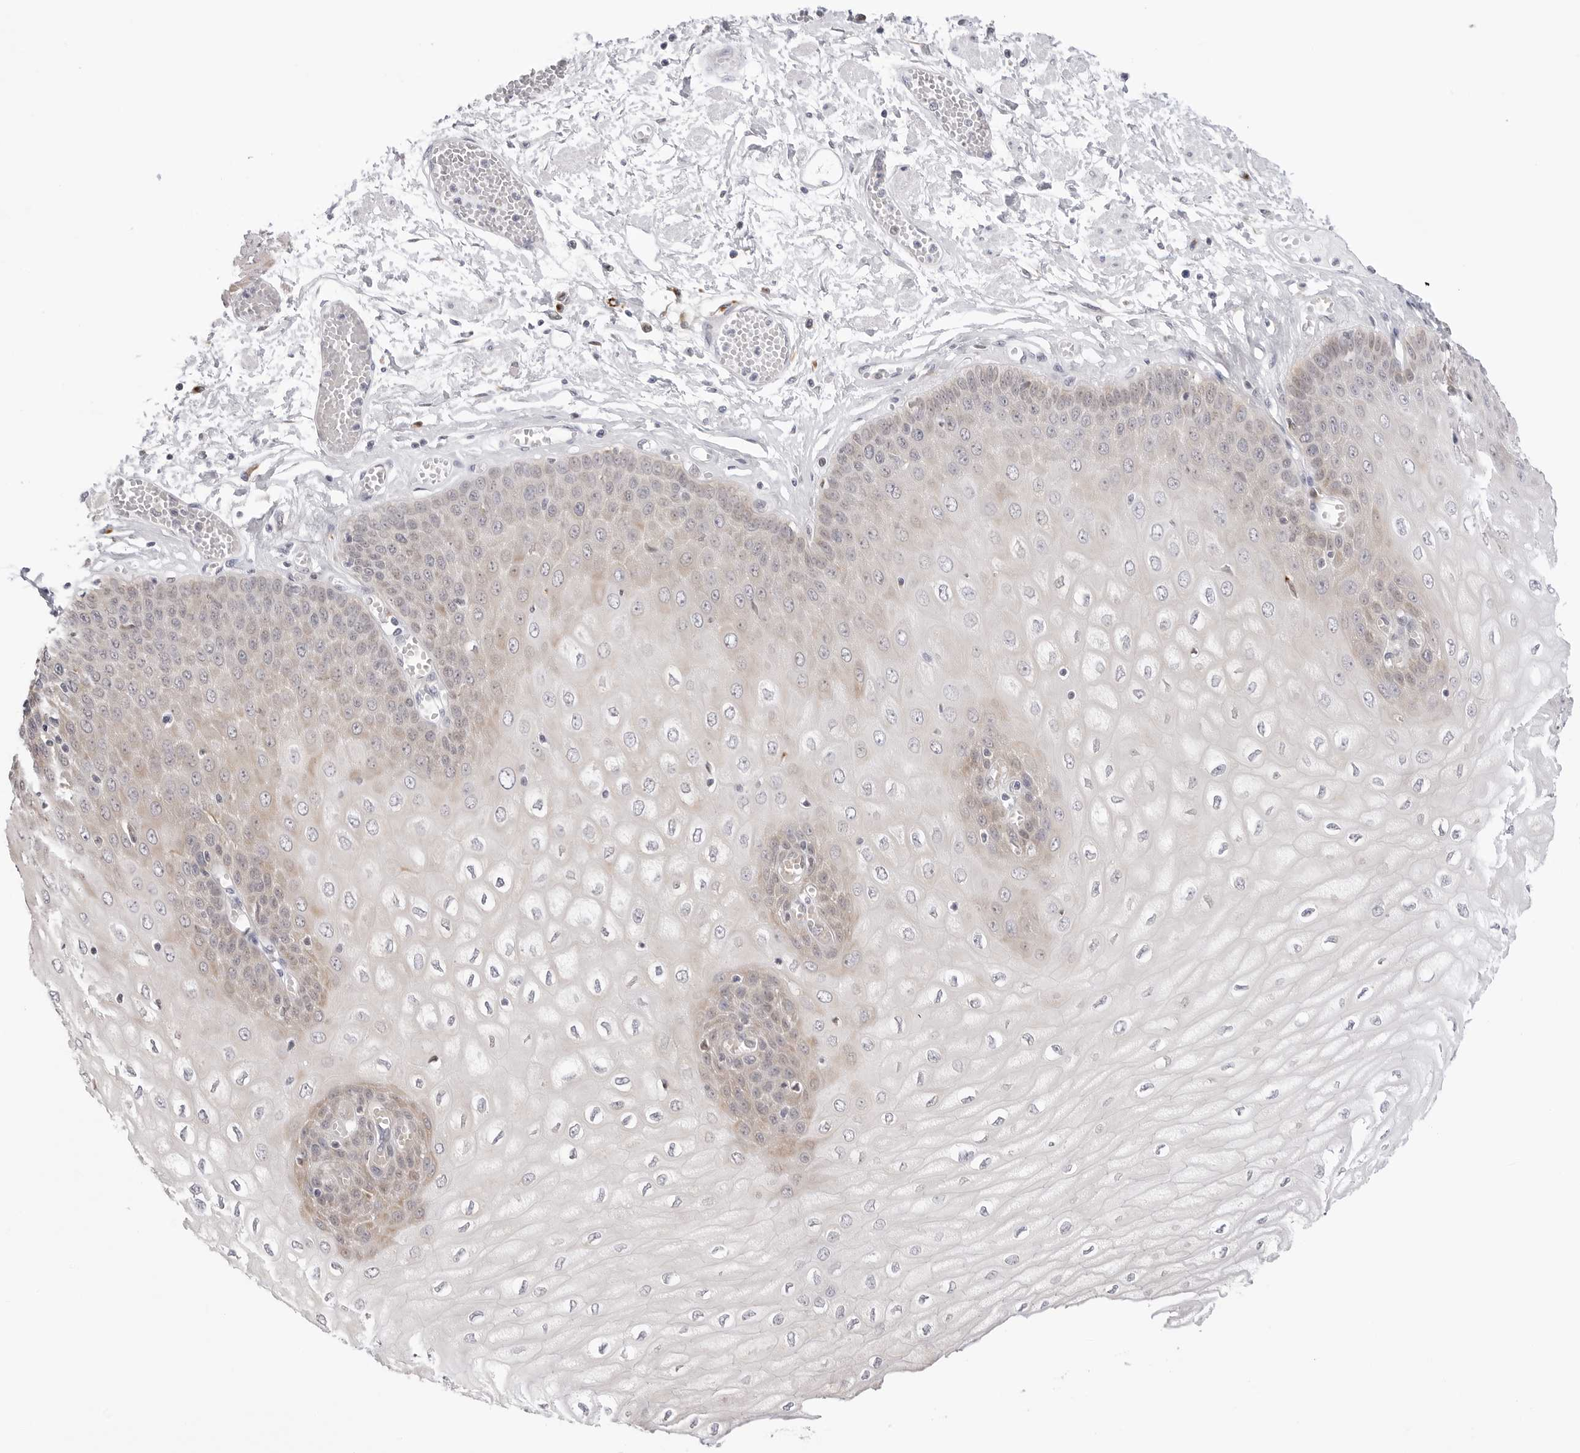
{"staining": {"intensity": "weak", "quantity": "25%-75%", "location": "cytoplasmic/membranous"}, "tissue": "esophagus", "cell_type": "Squamous epithelial cells", "image_type": "normal", "snomed": [{"axis": "morphology", "description": "Normal tissue, NOS"}, {"axis": "topography", "description": "Esophagus"}], "caption": "Protein staining of unremarkable esophagus shows weak cytoplasmic/membranous staining in approximately 25%-75% of squamous epithelial cells.", "gene": "RPN1", "patient": {"sex": "male", "age": 60}}